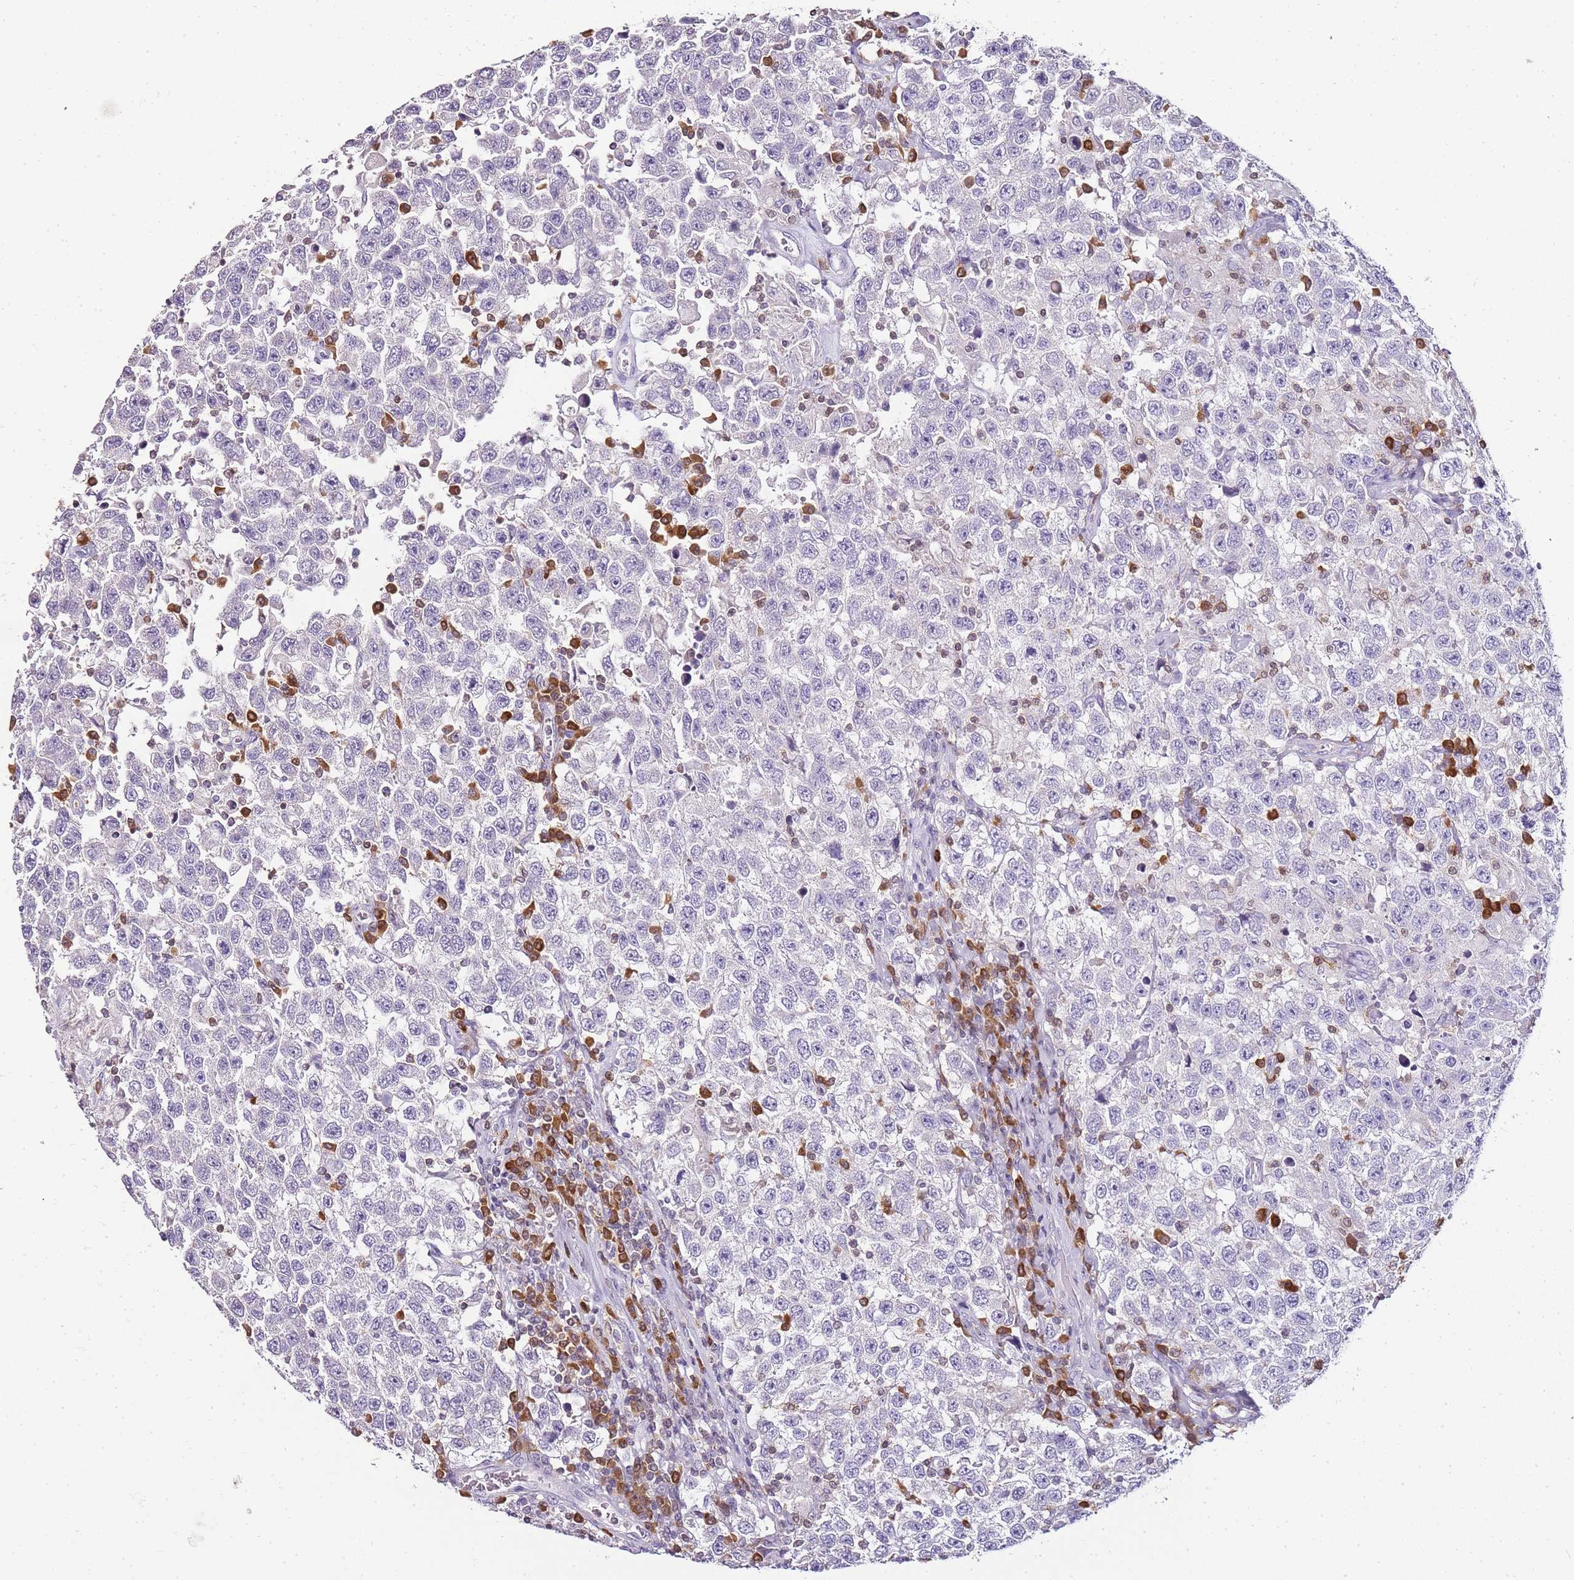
{"staining": {"intensity": "negative", "quantity": "none", "location": "none"}, "tissue": "testis cancer", "cell_type": "Tumor cells", "image_type": "cancer", "snomed": [{"axis": "morphology", "description": "Seminoma, NOS"}, {"axis": "topography", "description": "Testis"}], "caption": "Immunohistochemistry image of neoplastic tissue: human testis cancer (seminoma) stained with DAB (3,3'-diaminobenzidine) shows no significant protein positivity in tumor cells.", "gene": "ZBP1", "patient": {"sex": "male", "age": 41}}